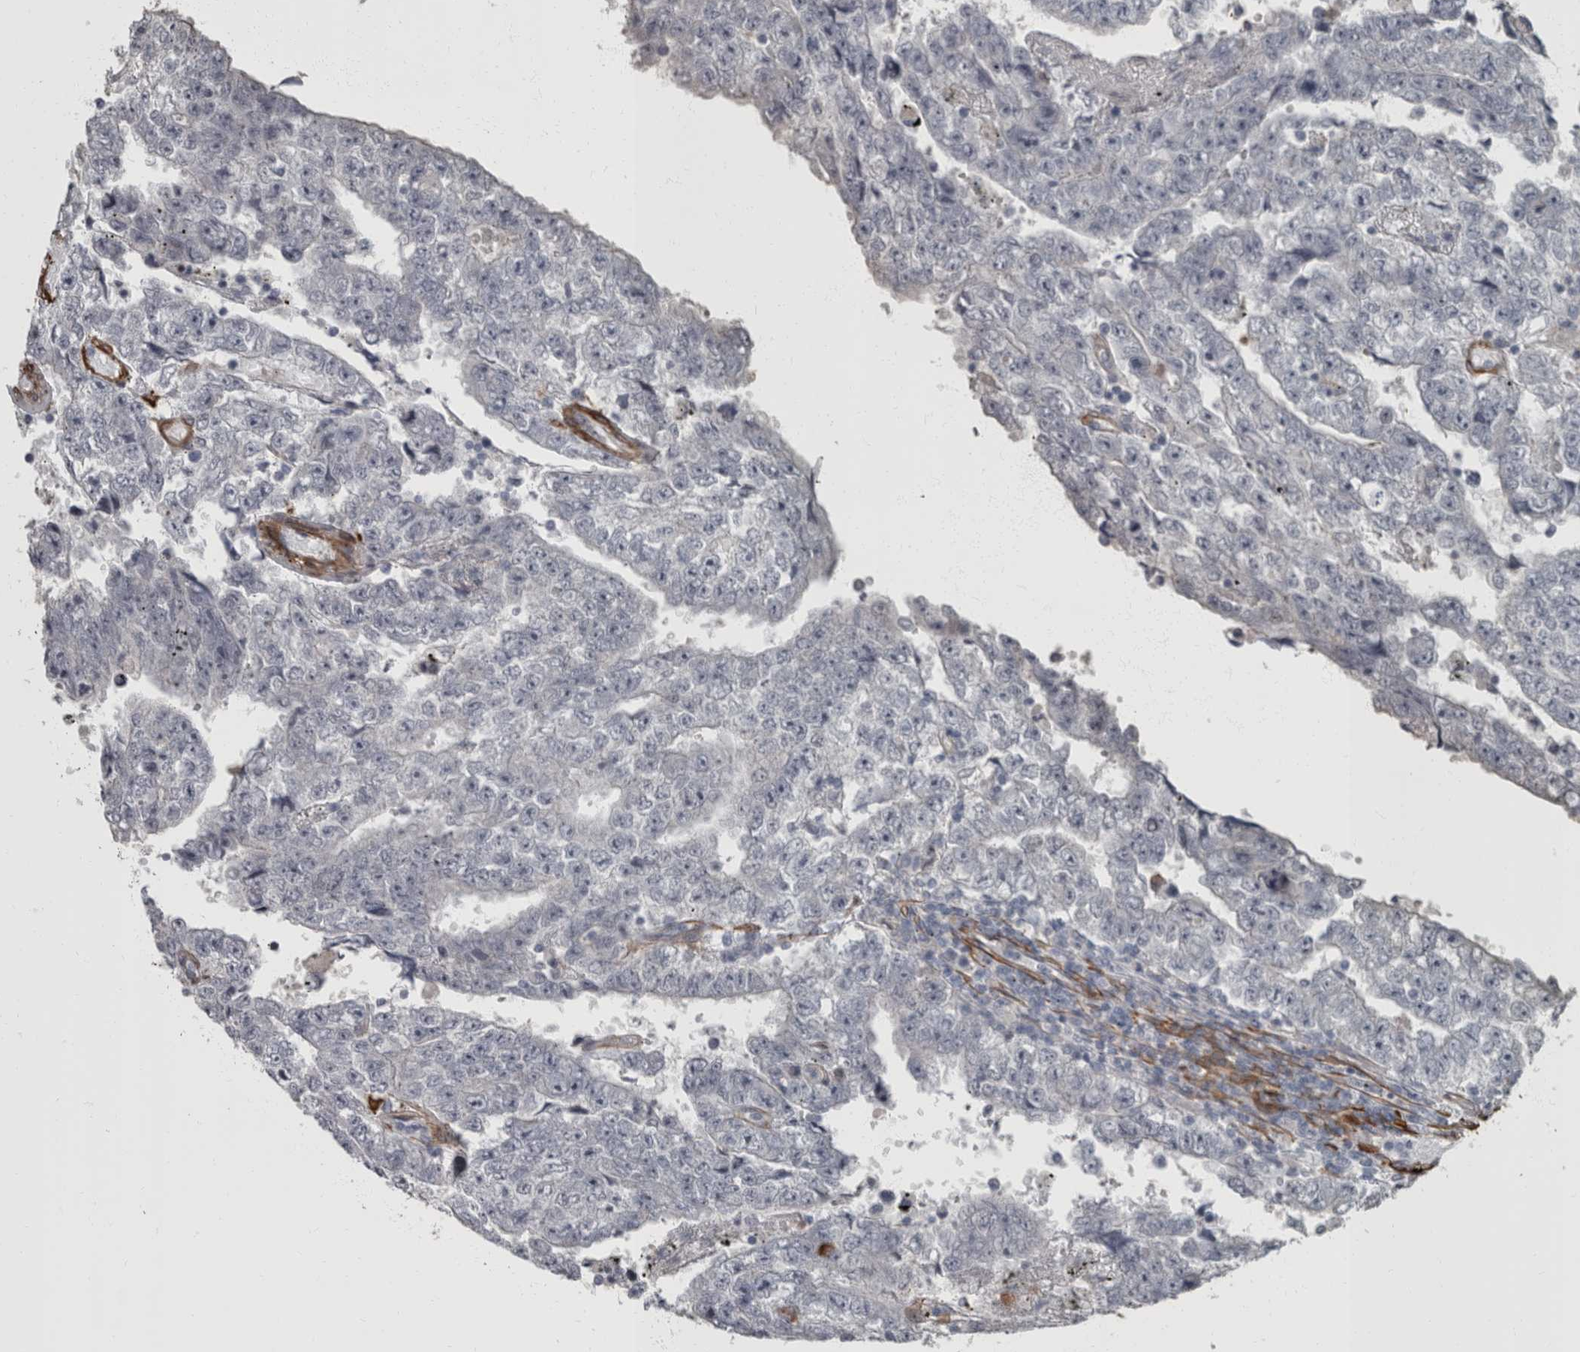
{"staining": {"intensity": "negative", "quantity": "none", "location": "none"}, "tissue": "testis cancer", "cell_type": "Tumor cells", "image_type": "cancer", "snomed": [{"axis": "morphology", "description": "Carcinoma, Embryonal, NOS"}, {"axis": "topography", "description": "Testis"}], "caption": "DAB (3,3'-diaminobenzidine) immunohistochemical staining of embryonal carcinoma (testis) shows no significant positivity in tumor cells.", "gene": "MASTL", "patient": {"sex": "male", "age": 25}}